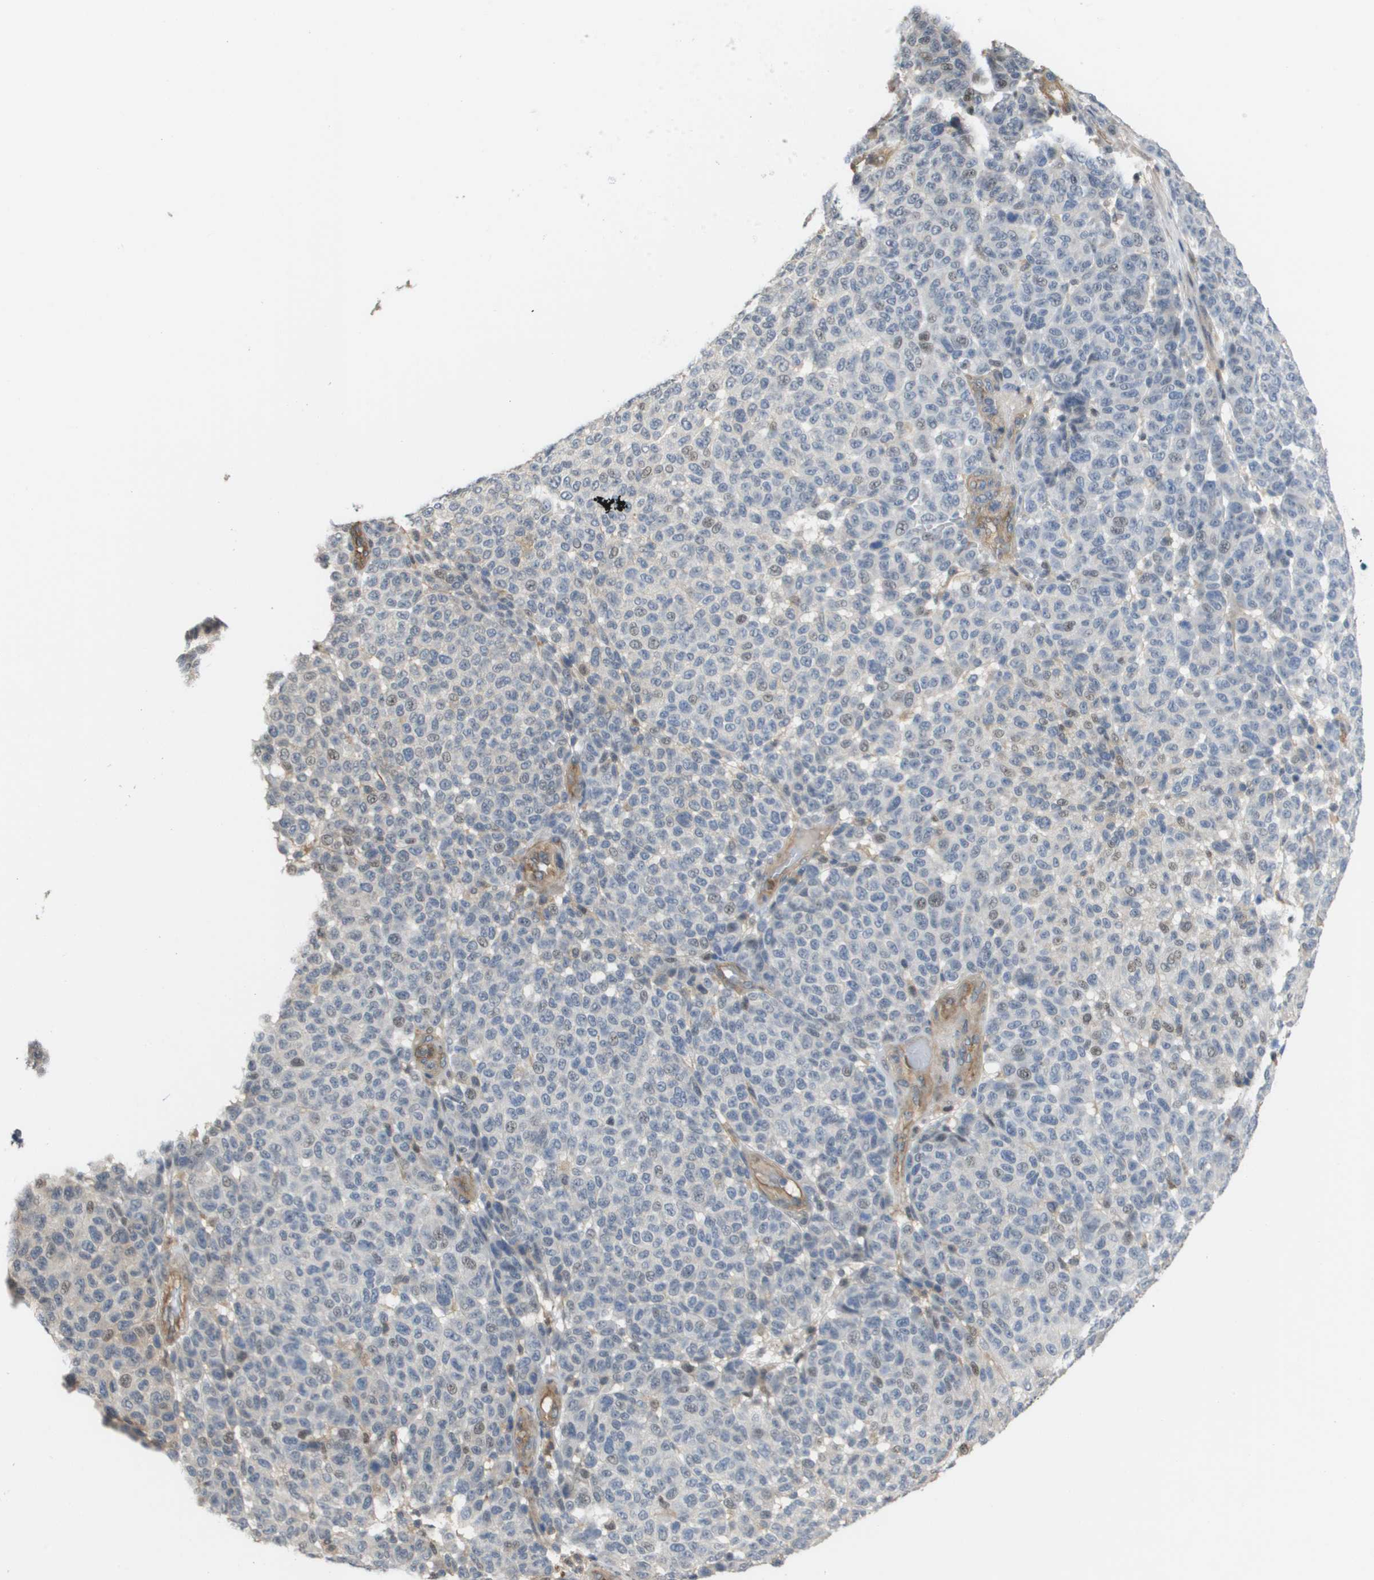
{"staining": {"intensity": "weak", "quantity": "<25%", "location": "nuclear"}, "tissue": "melanoma", "cell_type": "Tumor cells", "image_type": "cancer", "snomed": [{"axis": "morphology", "description": "Malignant melanoma, NOS"}, {"axis": "topography", "description": "Skin"}], "caption": "Immunohistochemistry micrograph of human melanoma stained for a protein (brown), which reveals no staining in tumor cells. (DAB immunohistochemistry with hematoxylin counter stain).", "gene": "RNF112", "patient": {"sex": "male", "age": 59}}